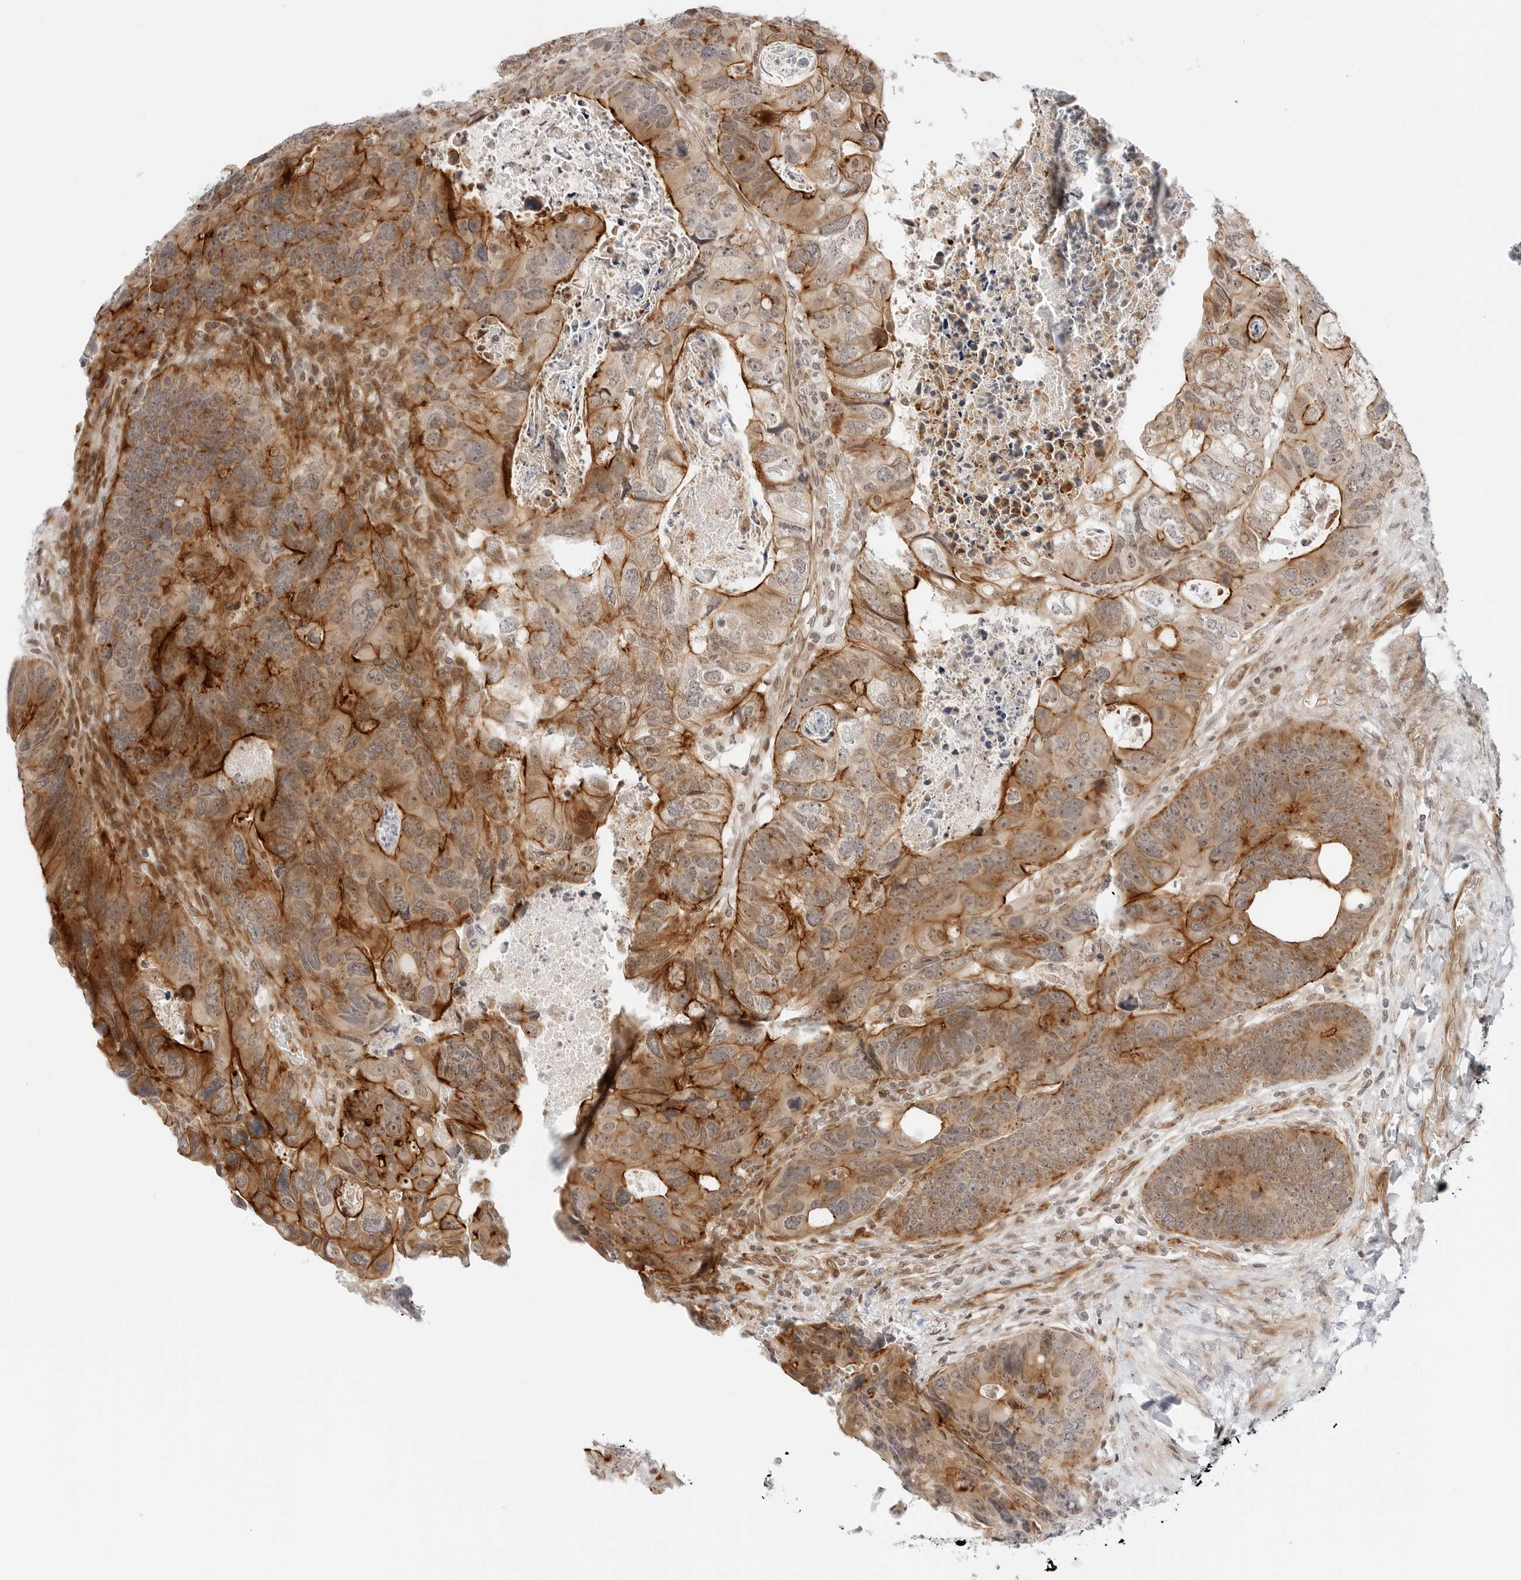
{"staining": {"intensity": "strong", "quantity": "25%-75%", "location": "cytoplasmic/membranous"}, "tissue": "colorectal cancer", "cell_type": "Tumor cells", "image_type": "cancer", "snomed": [{"axis": "morphology", "description": "Adenocarcinoma, NOS"}, {"axis": "topography", "description": "Rectum"}], "caption": "Colorectal adenocarcinoma stained with DAB immunohistochemistry shows high levels of strong cytoplasmic/membranous staining in about 25%-75% of tumor cells.", "gene": "ZNF613", "patient": {"sex": "male", "age": 59}}